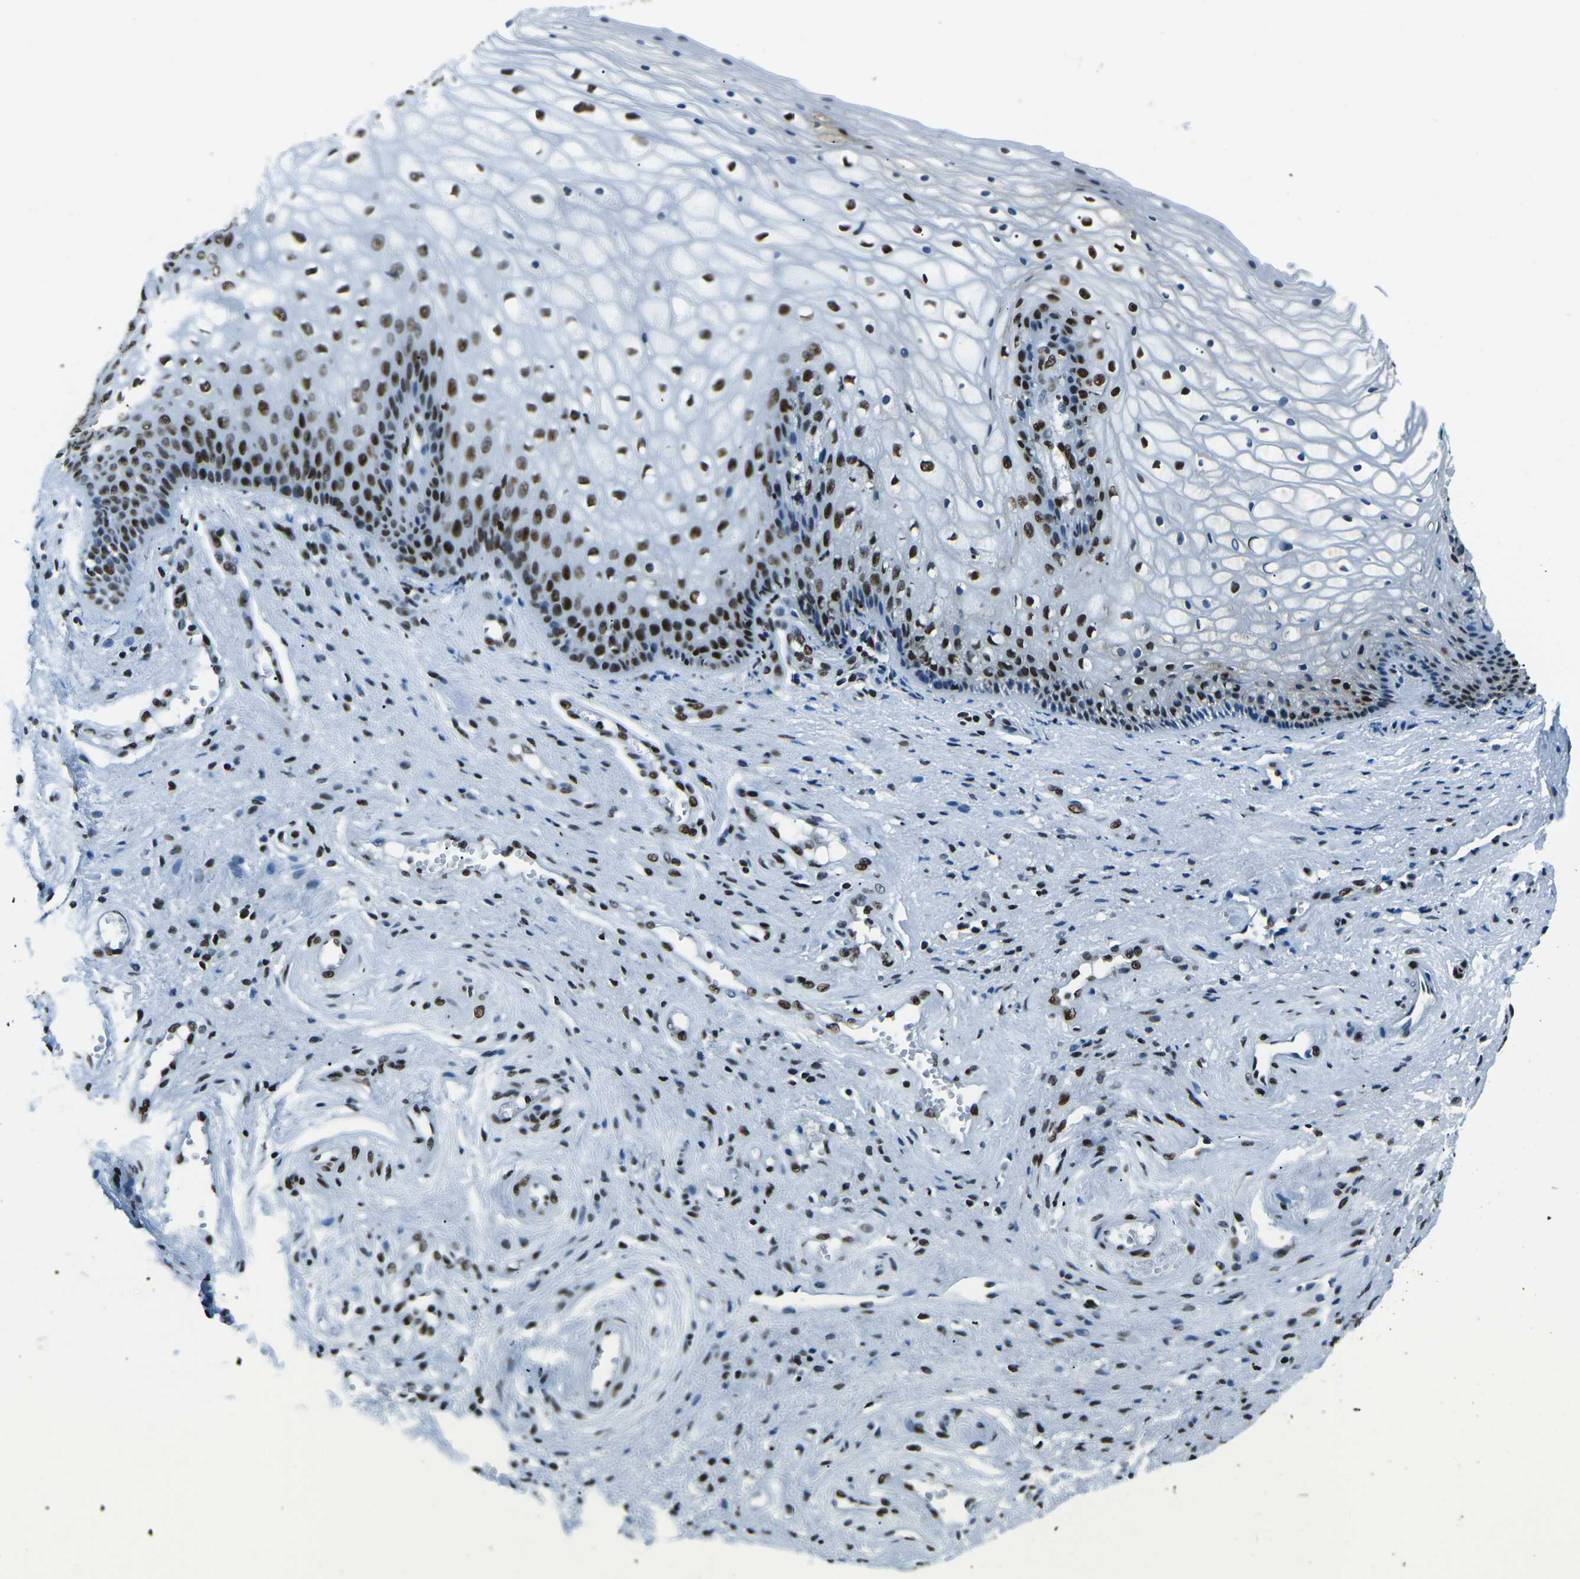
{"staining": {"intensity": "strong", "quantity": "25%-75%", "location": "nuclear"}, "tissue": "vagina", "cell_type": "Squamous epithelial cells", "image_type": "normal", "snomed": [{"axis": "morphology", "description": "Normal tissue, NOS"}, {"axis": "topography", "description": "Vagina"}], "caption": "Vagina stained for a protein reveals strong nuclear positivity in squamous epithelial cells.", "gene": "HNRNPL", "patient": {"sex": "female", "age": 34}}